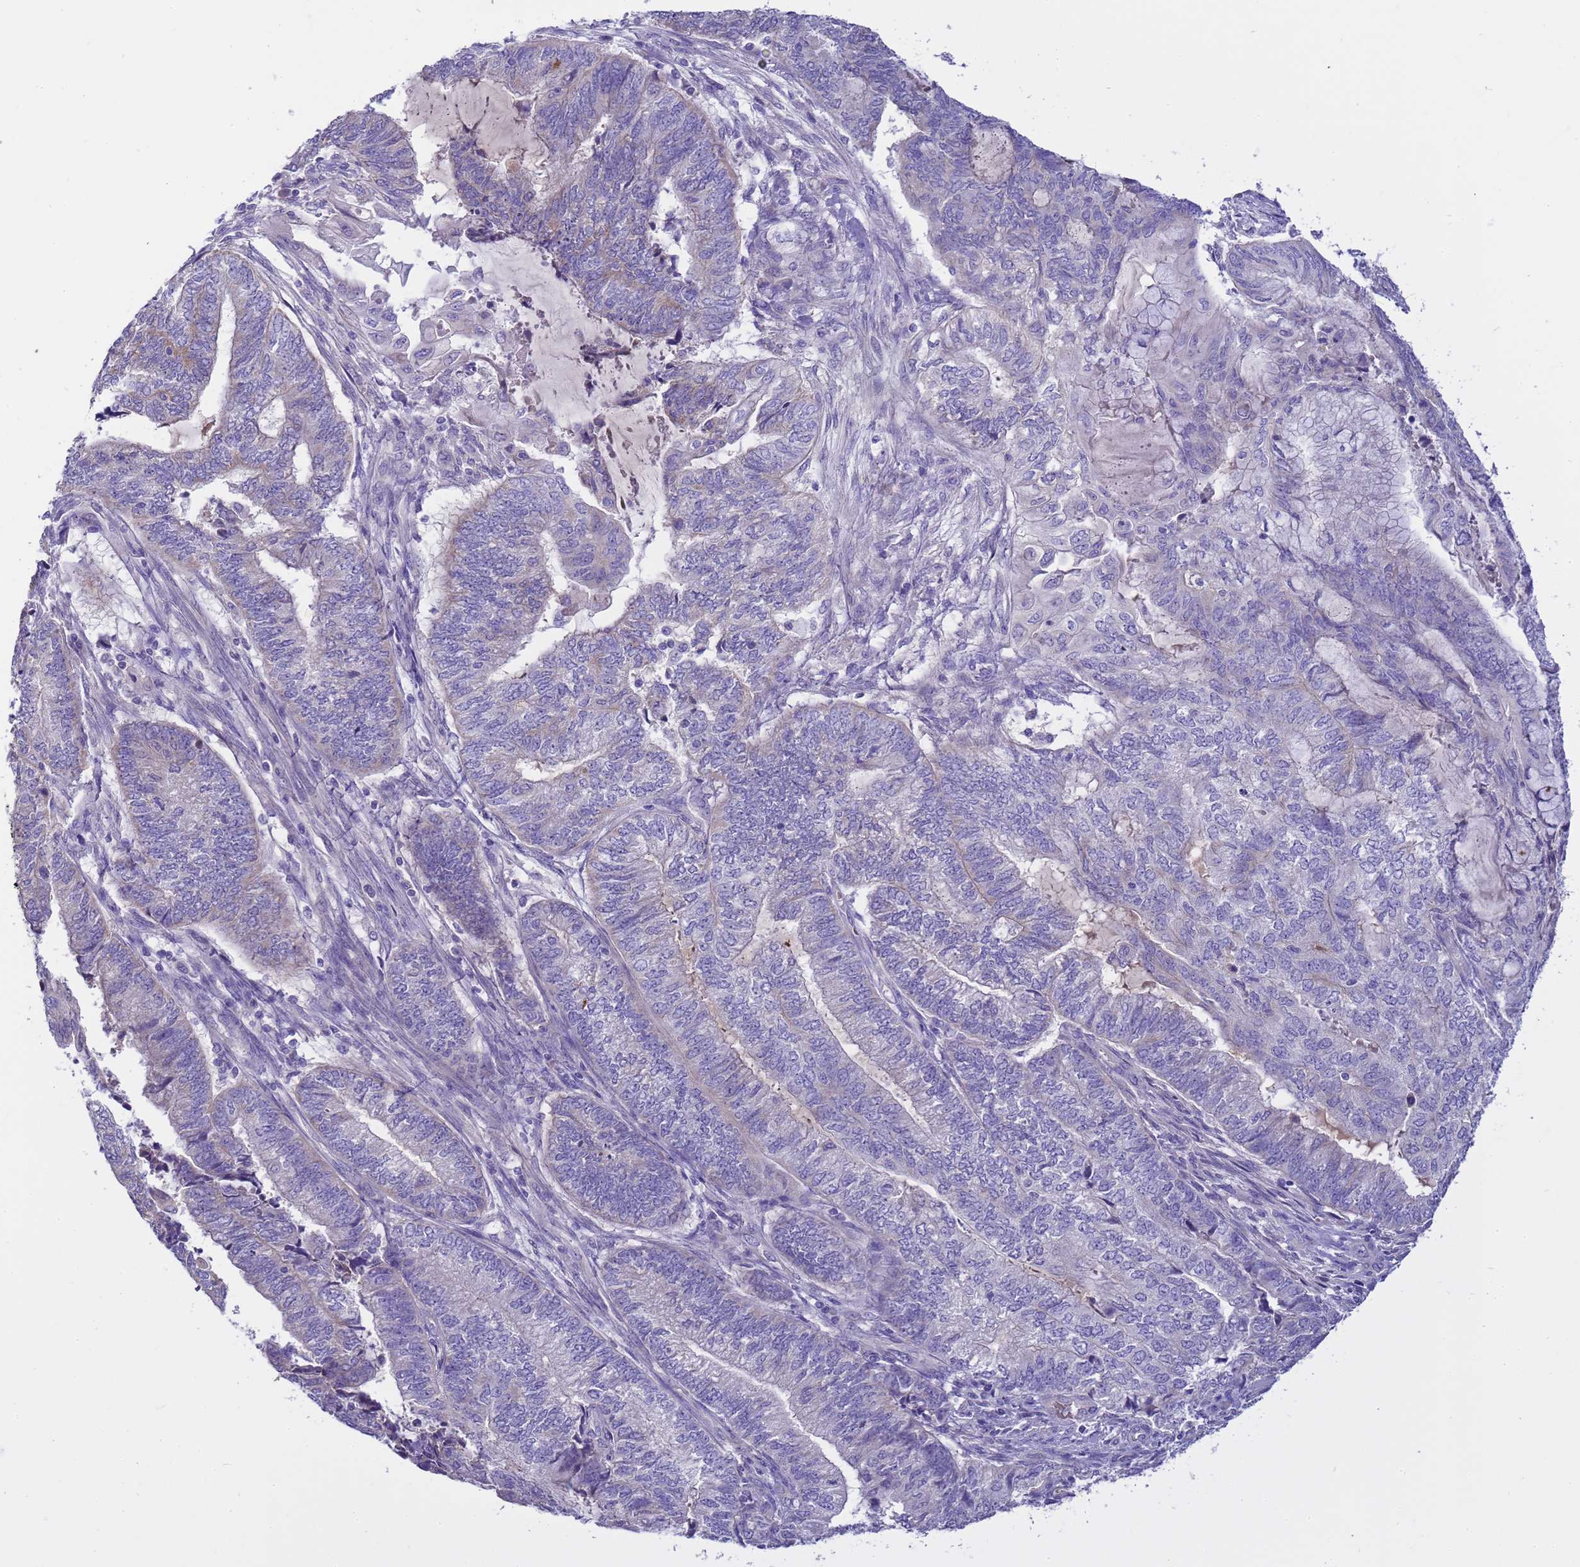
{"staining": {"intensity": "negative", "quantity": "none", "location": "none"}, "tissue": "endometrial cancer", "cell_type": "Tumor cells", "image_type": "cancer", "snomed": [{"axis": "morphology", "description": "Adenocarcinoma, NOS"}, {"axis": "topography", "description": "Uterus"}, {"axis": "topography", "description": "Endometrium"}], "caption": "There is no significant staining in tumor cells of endometrial adenocarcinoma. Nuclei are stained in blue.", "gene": "RIPPLY2", "patient": {"sex": "female", "age": 70}}